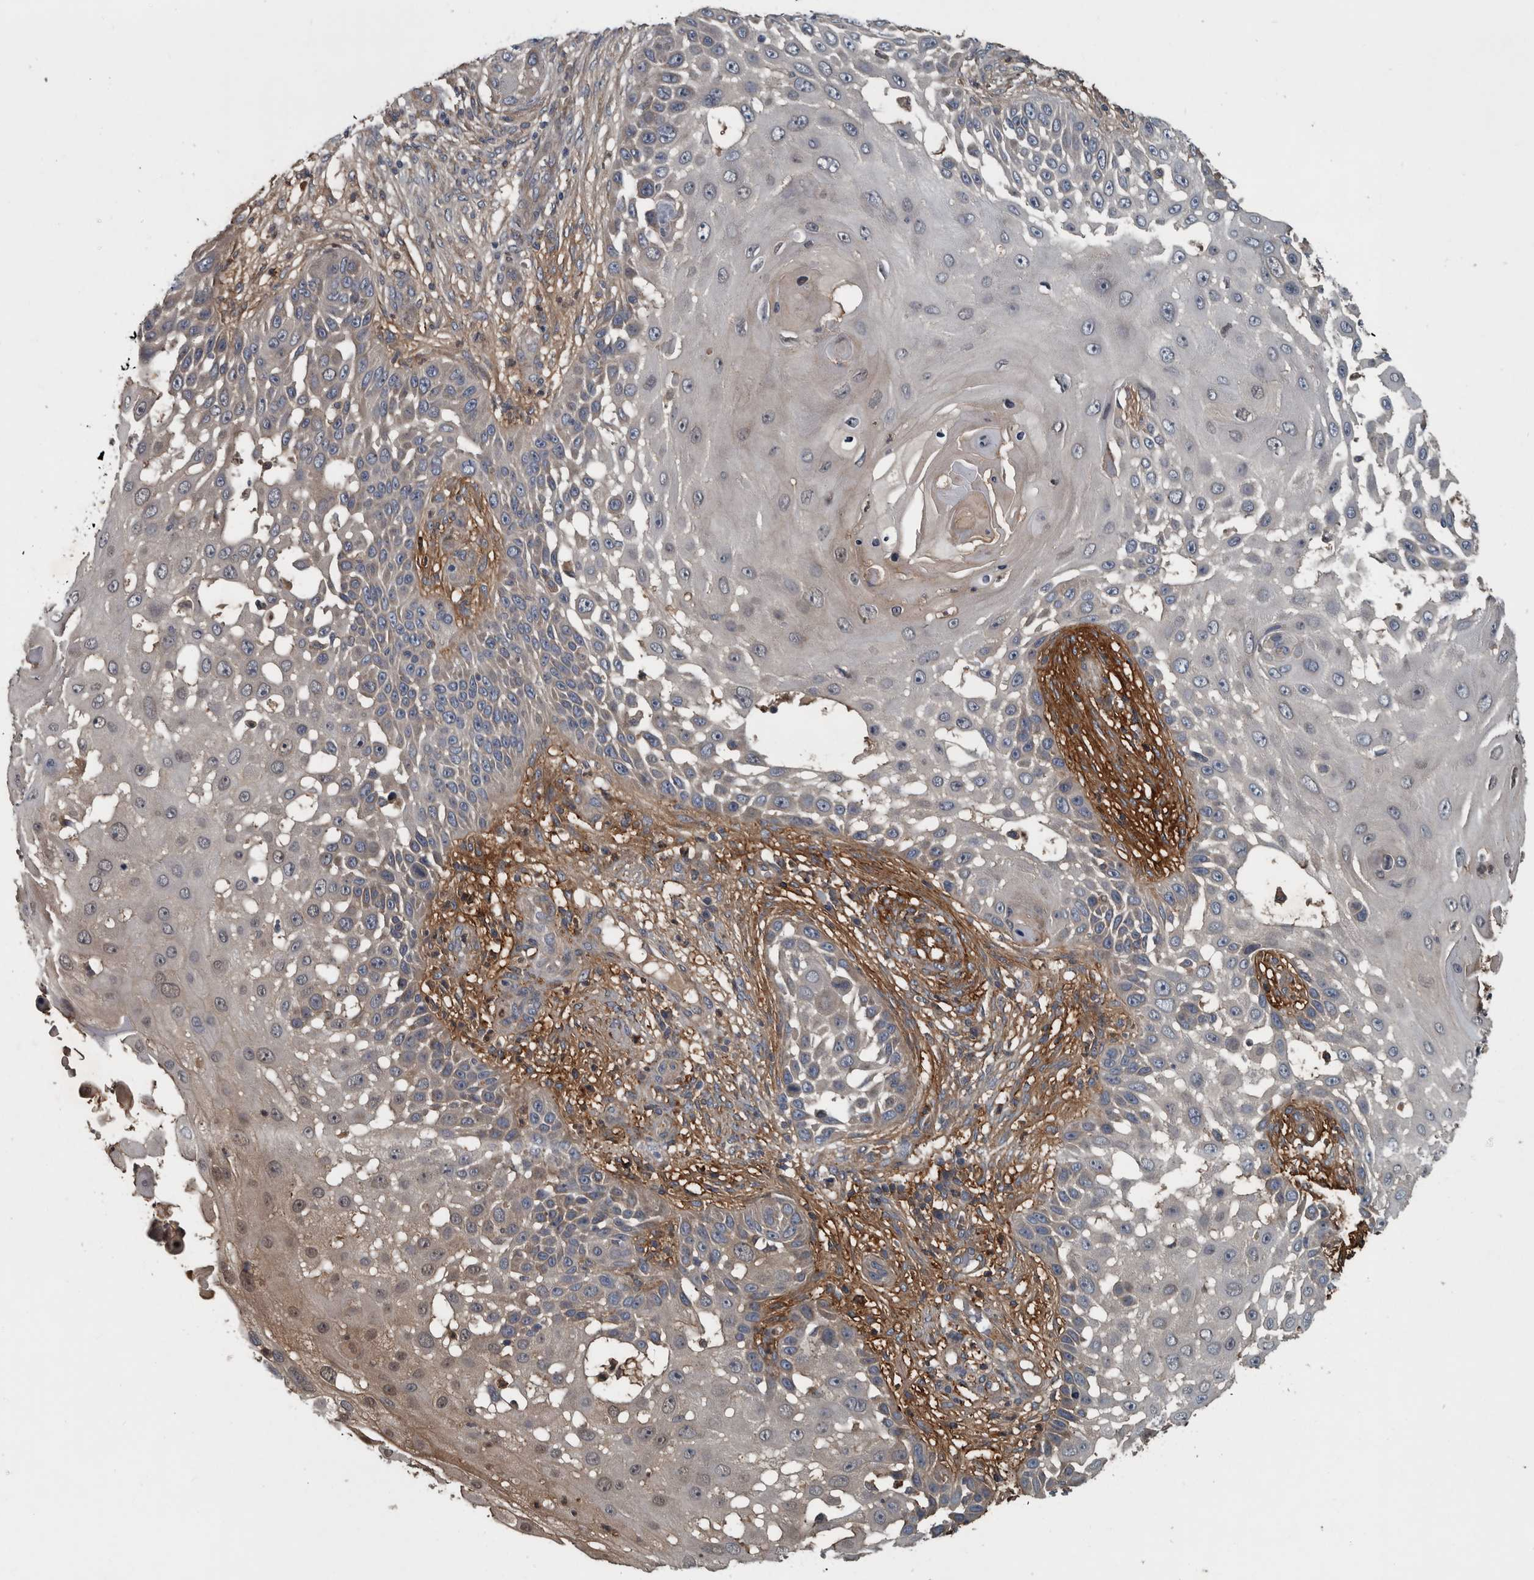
{"staining": {"intensity": "negative", "quantity": "none", "location": "none"}, "tissue": "skin cancer", "cell_type": "Tumor cells", "image_type": "cancer", "snomed": [{"axis": "morphology", "description": "Squamous cell carcinoma, NOS"}, {"axis": "topography", "description": "Skin"}], "caption": "Image shows no significant protein expression in tumor cells of squamous cell carcinoma (skin).", "gene": "EXOC8", "patient": {"sex": "female", "age": 44}}